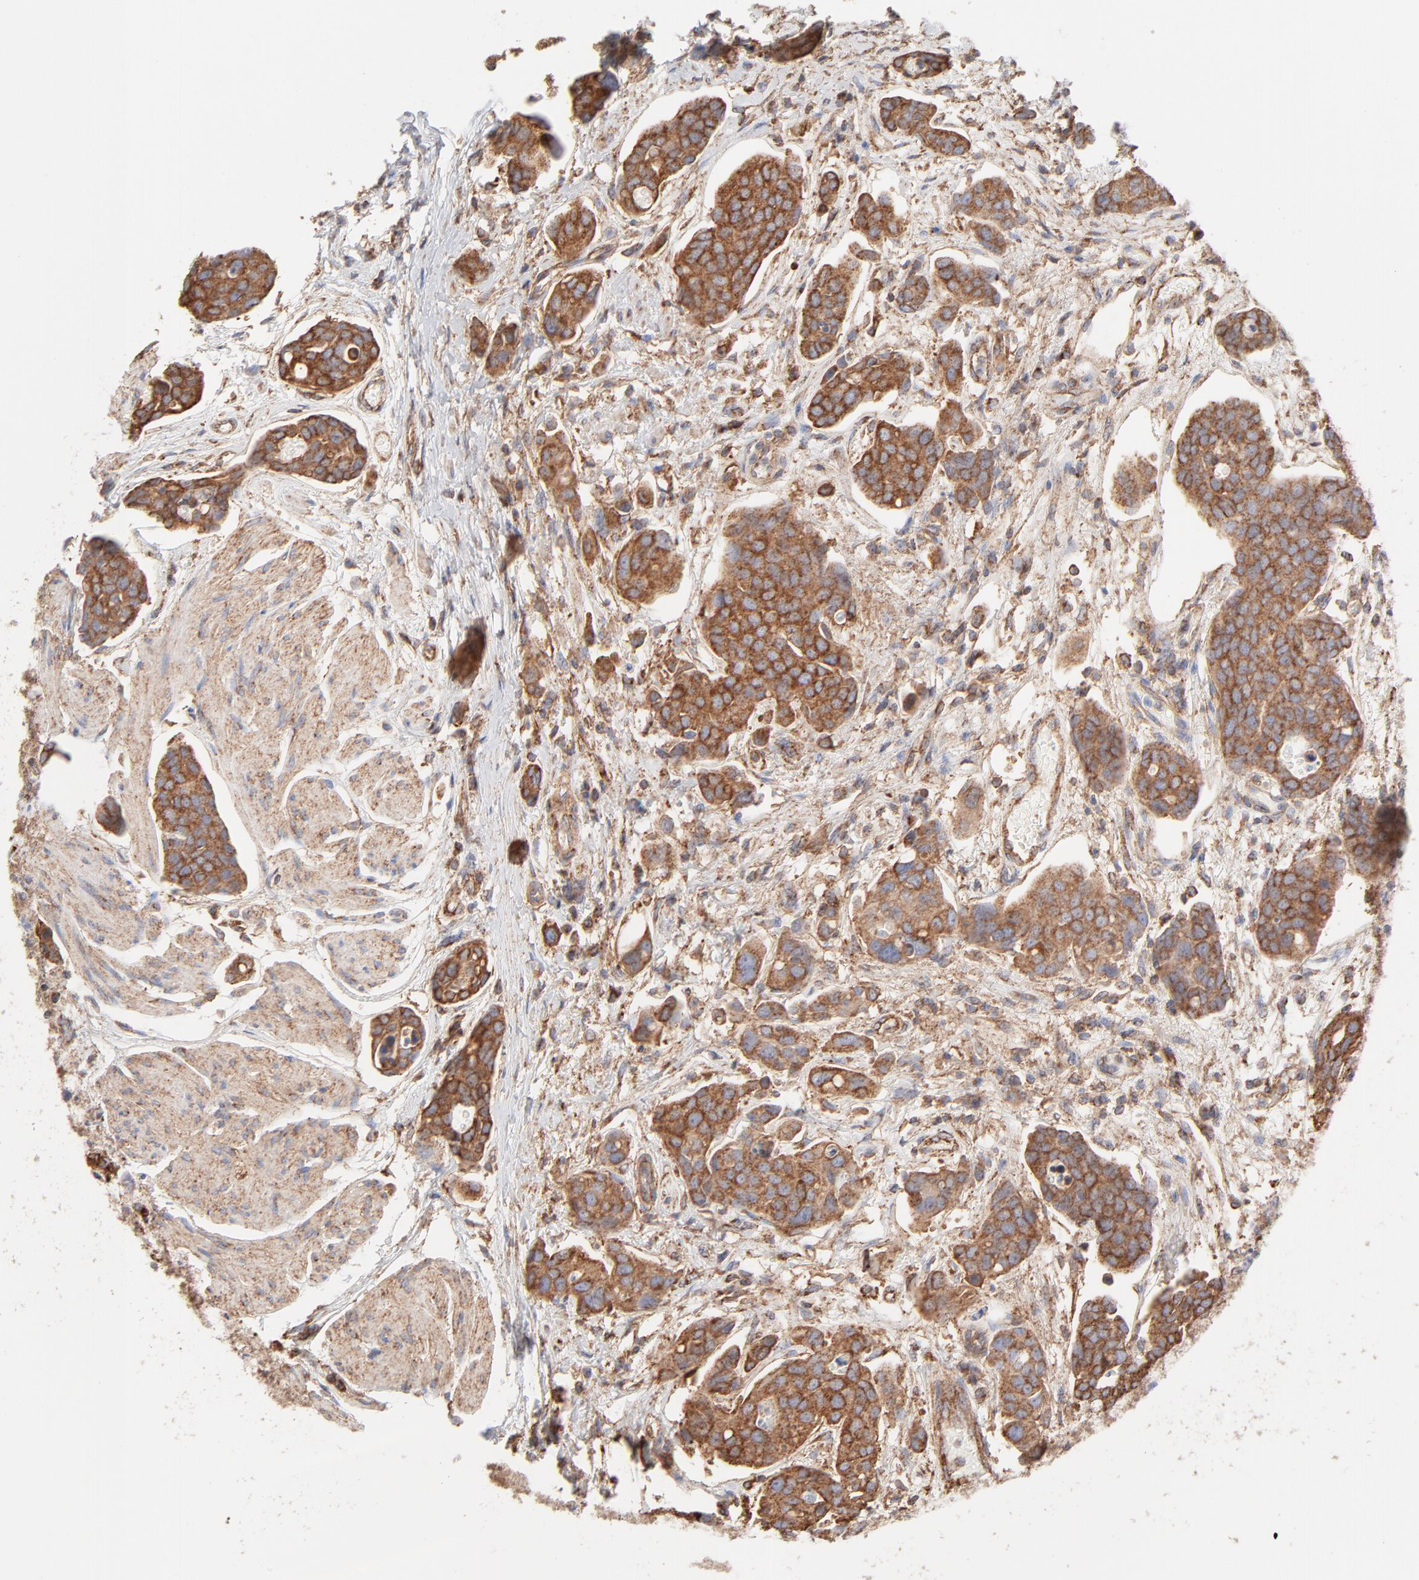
{"staining": {"intensity": "strong", "quantity": ">75%", "location": "cytoplasmic/membranous"}, "tissue": "urothelial cancer", "cell_type": "Tumor cells", "image_type": "cancer", "snomed": [{"axis": "morphology", "description": "Urothelial carcinoma, High grade"}, {"axis": "topography", "description": "Urinary bladder"}], "caption": "Immunohistochemistry (IHC) micrograph of human high-grade urothelial carcinoma stained for a protein (brown), which displays high levels of strong cytoplasmic/membranous positivity in about >75% of tumor cells.", "gene": "CLTB", "patient": {"sex": "male", "age": 78}}